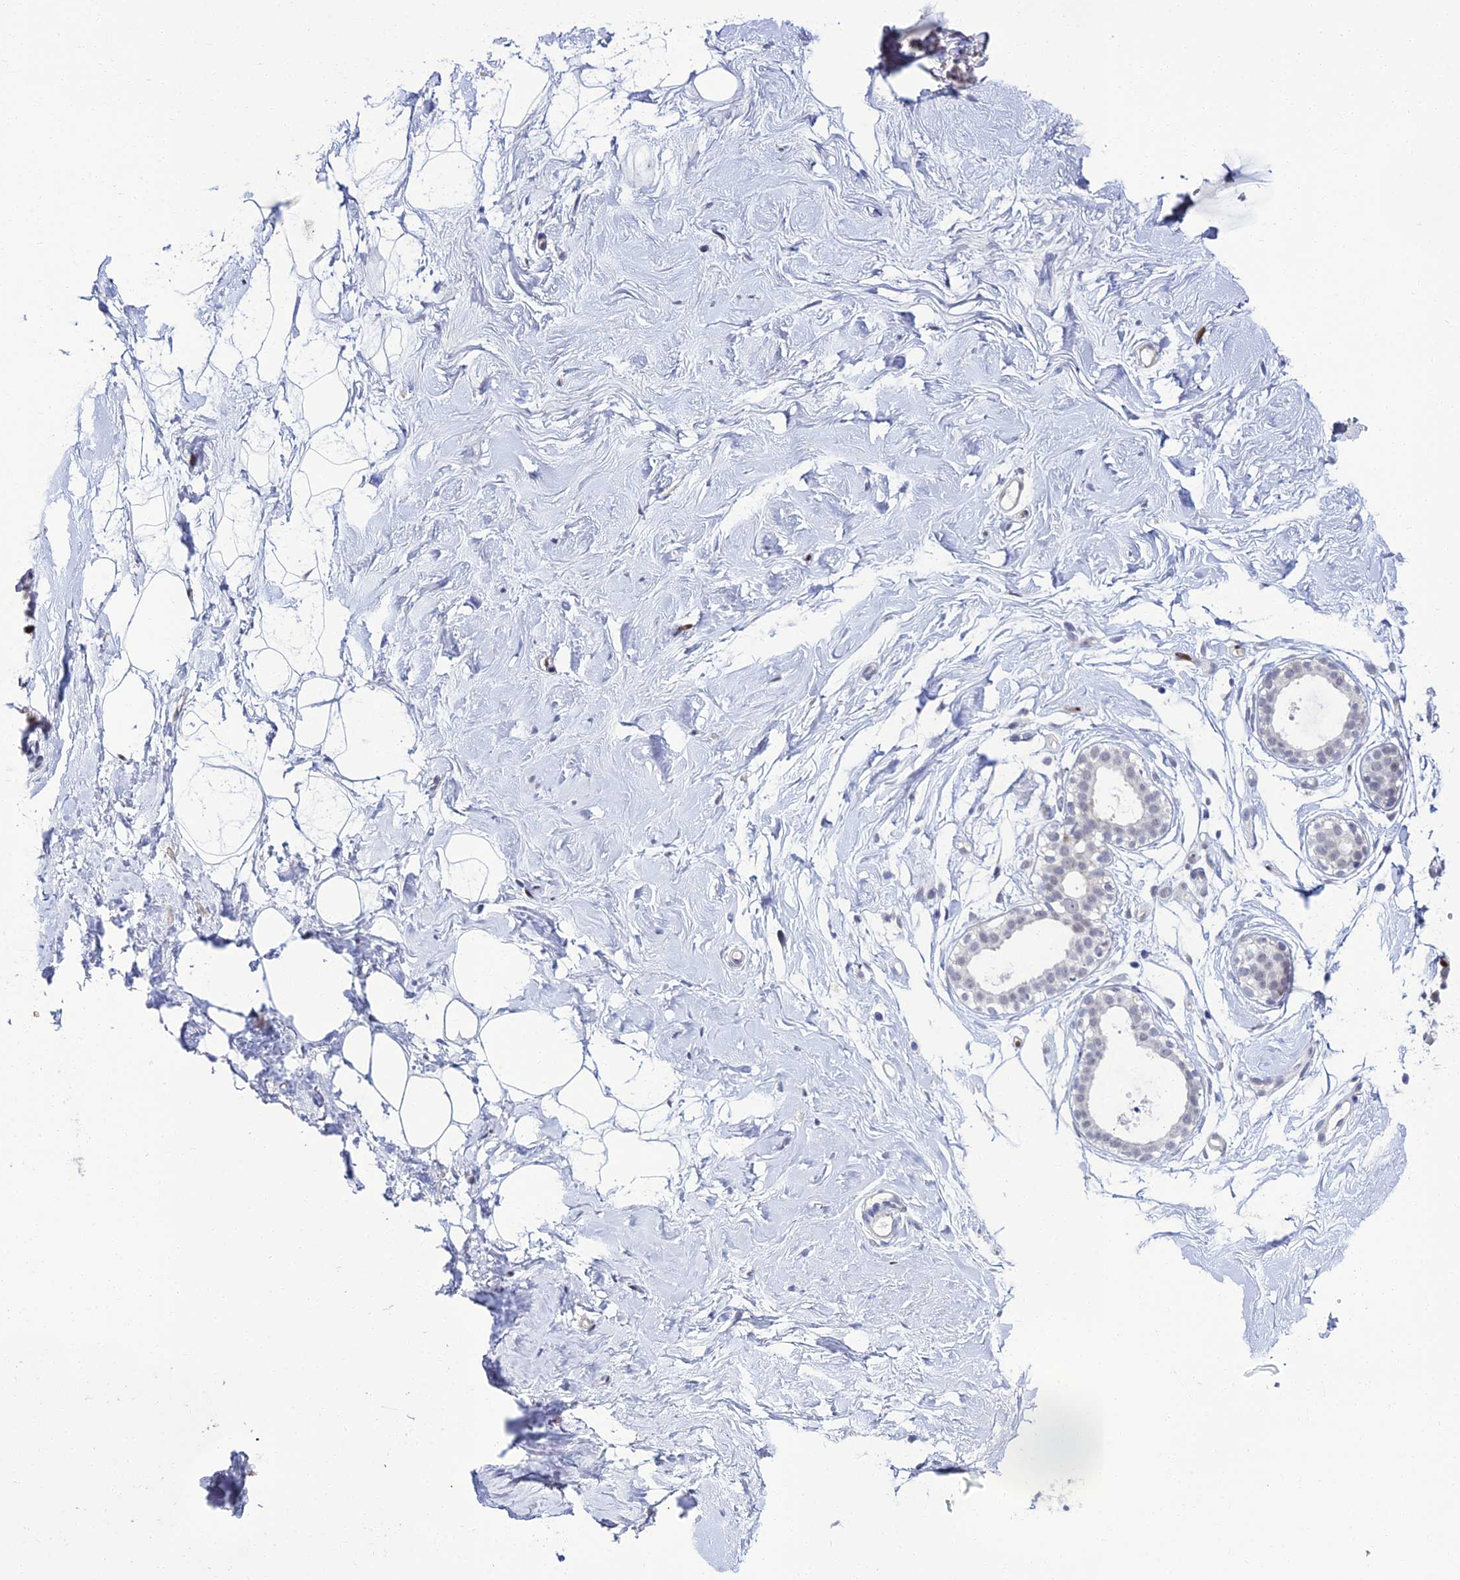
{"staining": {"intensity": "negative", "quantity": "none", "location": "none"}, "tissue": "breast", "cell_type": "Adipocytes", "image_type": "normal", "snomed": [{"axis": "morphology", "description": "Normal tissue, NOS"}, {"axis": "morphology", "description": "Adenoma, NOS"}, {"axis": "topography", "description": "Breast"}], "caption": "Photomicrograph shows no significant protein positivity in adipocytes of unremarkable breast. (DAB immunohistochemistry (IHC) with hematoxylin counter stain).", "gene": "TAF9B", "patient": {"sex": "female", "age": 23}}